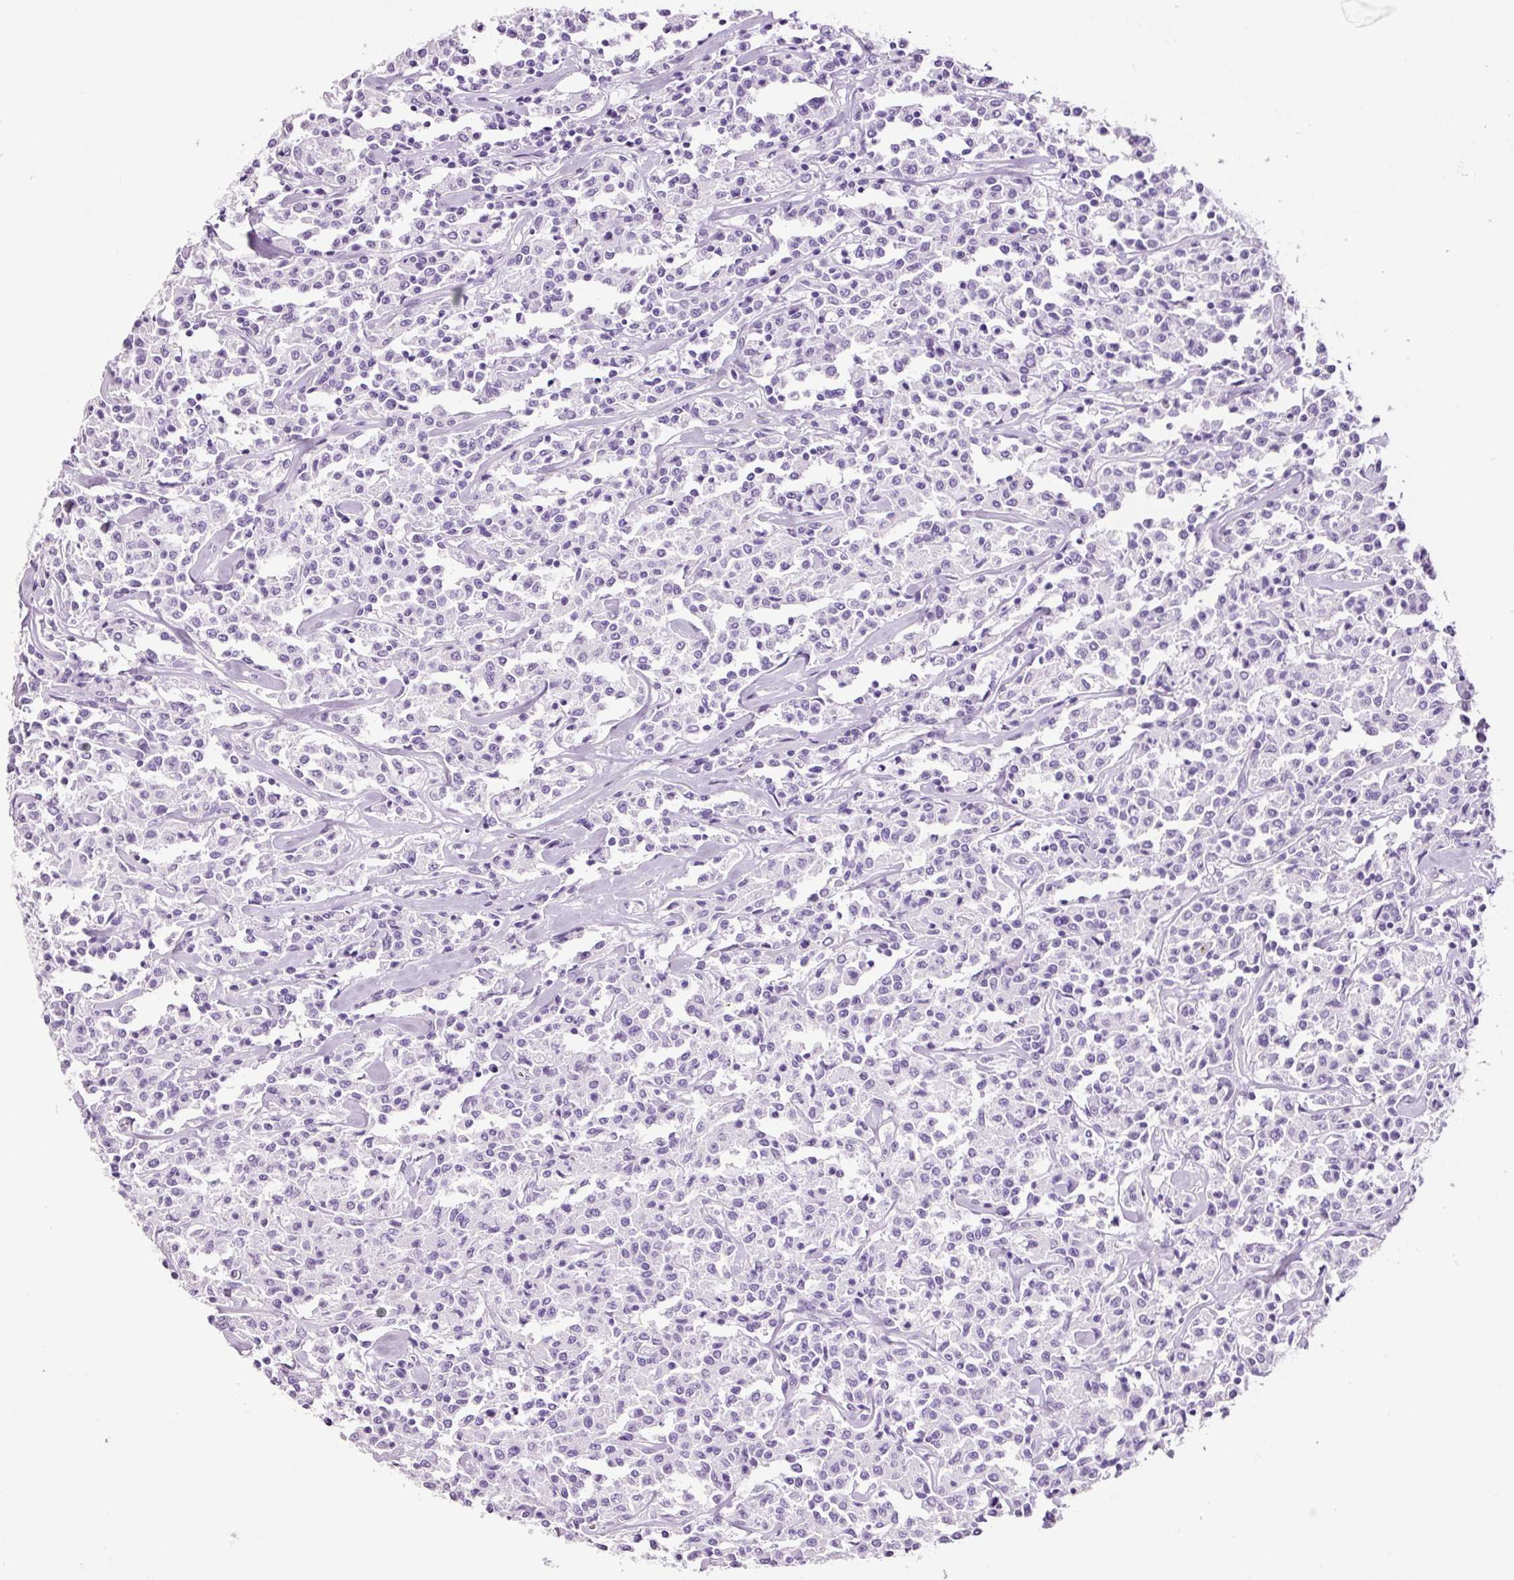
{"staining": {"intensity": "negative", "quantity": "none", "location": "none"}, "tissue": "lymphoma", "cell_type": "Tumor cells", "image_type": "cancer", "snomed": [{"axis": "morphology", "description": "Malignant lymphoma, non-Hodgkin's type, Low grade"}, {"axis": "topography", "description": "Small intestine"}], "caption": "An immunohistochemistry (IHC) photomicrograph of lymphoma is shown. There is no staining in tumor cells of lymphoma. The staining is performed using DAB brown chromogen with nuclei counter-stained in using hematoxylin.", "gene": "ADSS1", "patient": {"sex": "female", "age": 59}}